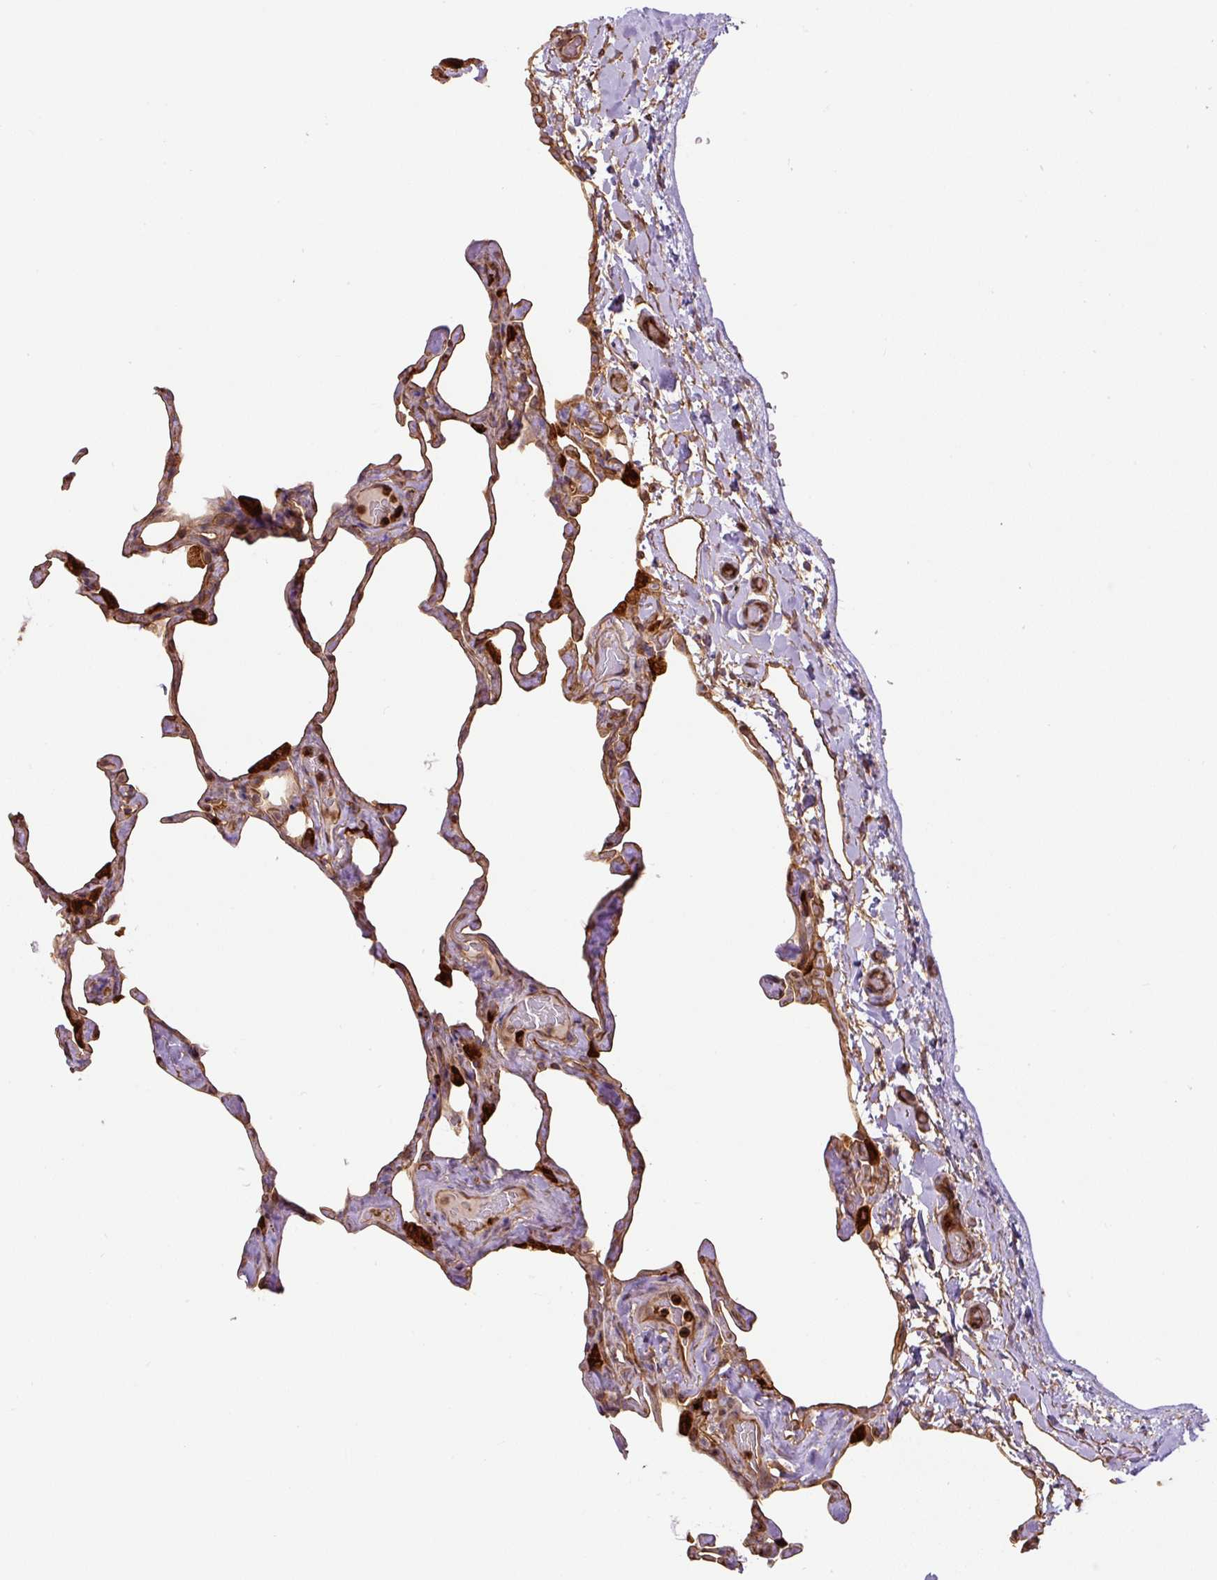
{"staining": {"intensity": "moderate", "quantity": "25%-75%", "location": "cytoplasmic/membranous"}, "tissue": "lung", "cell_type": "Alveolar cells", "image_type": "normal", "snomed": [{"axis": "morphology", "description": "Normal tissue, NOS"}, {"axis": "topography", "description": "Lung"}], "caption": "DAB immunohistochemical staining of normal human lung reveals moderate cytoplasmic/membranous protein positivity in approximately 25%-75% of alveolar cells.", "gene": "B3GALT5", "patient": {"sex": "male", "age": 65}}